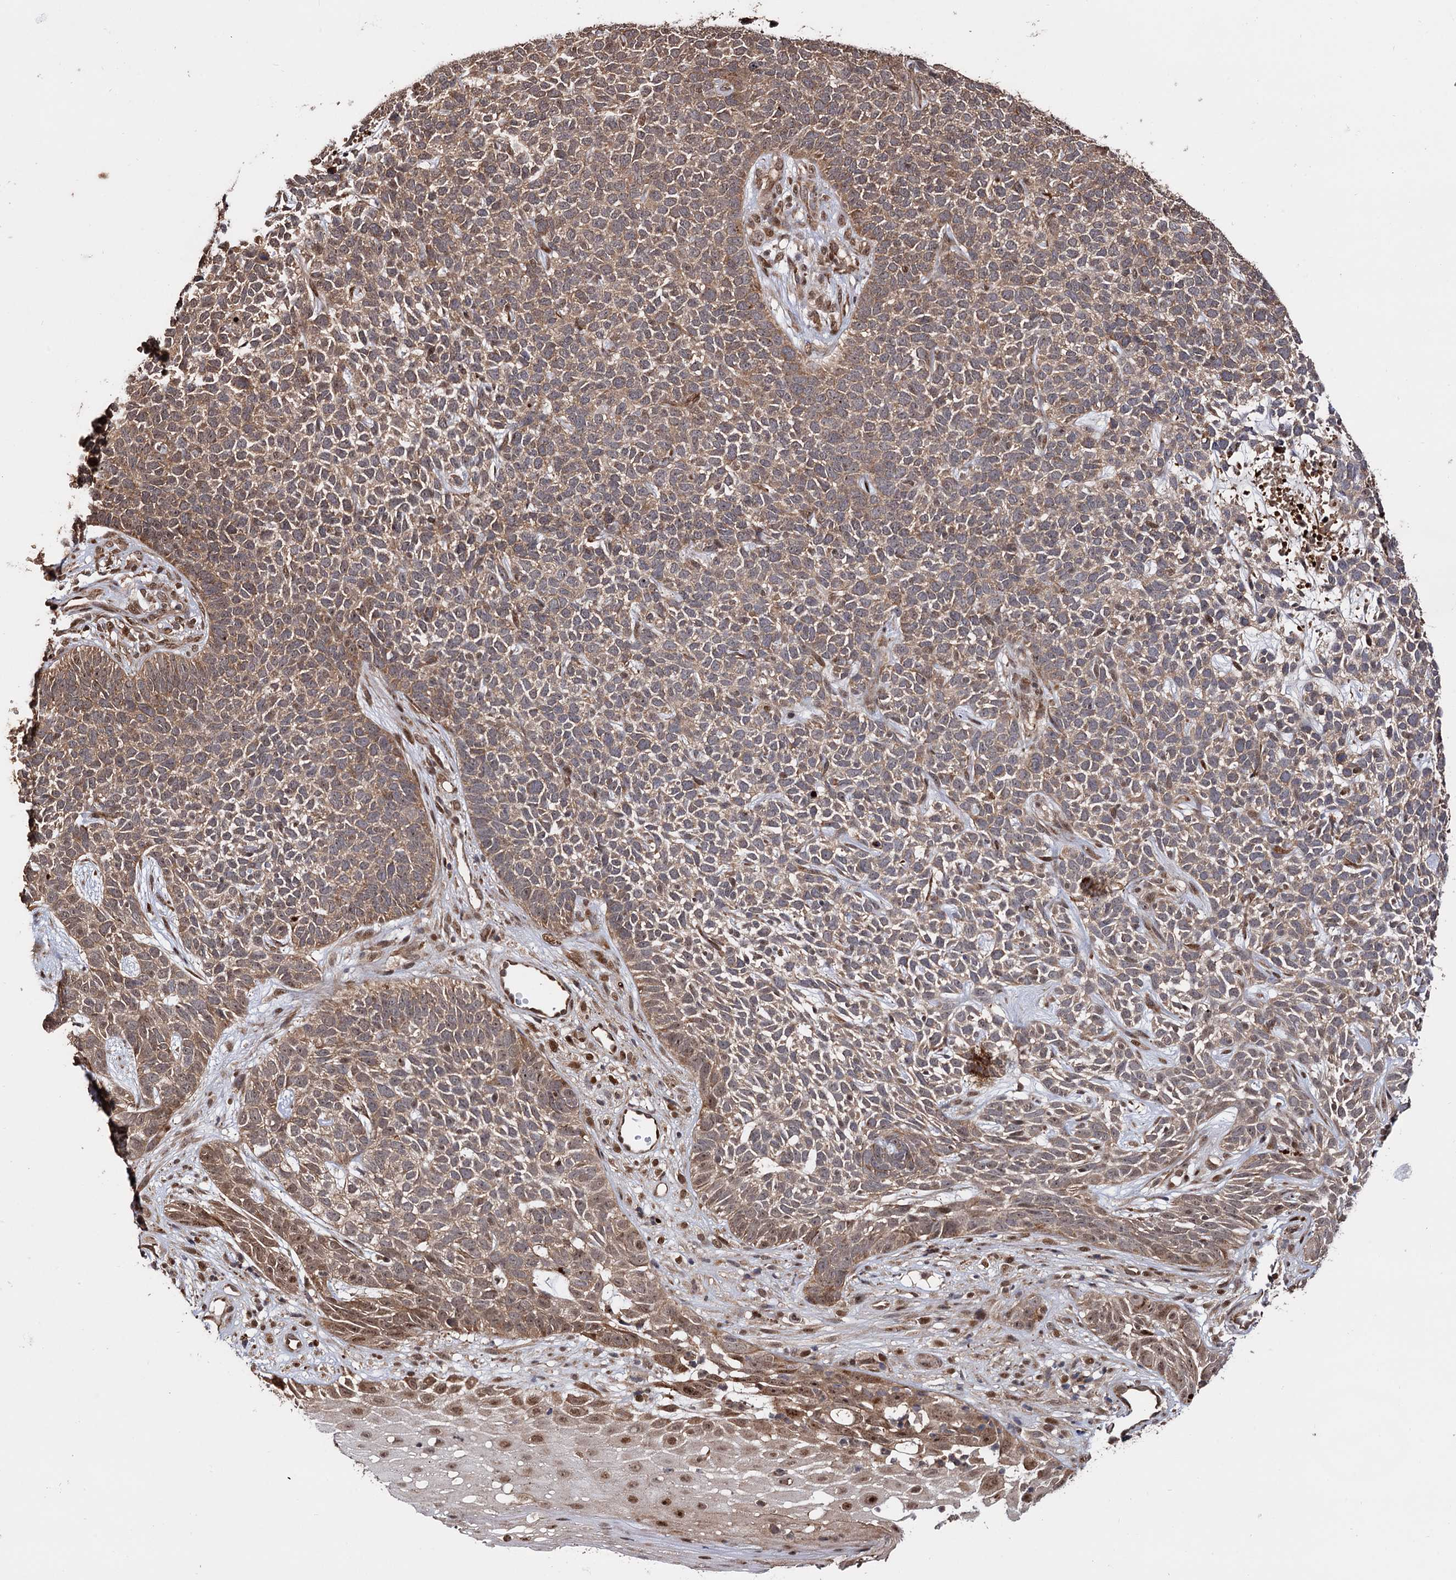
{"staining": {"intensity": "moderate", "quantity": ">75%", "location": "cytoplasmic/membranous"}, "tissue": "skin cancer", "cell_type": "Tumor cells", "image_type": "cancer", "snomed": [{"axis": "morphology", "description": "Basal cell carcinoma"}, {"axis": "topography", "description": "Skin"}], "caption": "Immunohistochemistry photomicrograph of neoplastic tissue: human skin basal cell carcinoma stained using immunohistochemistry reveals medium levels of moderate protein expression localized specifically in the cytoplasmic/membranous of tumor cells, appearing as a cytoplasmic/membranous brown color.", "gene": "PIGB", "patient": {"sex": "female", "age": 84}}